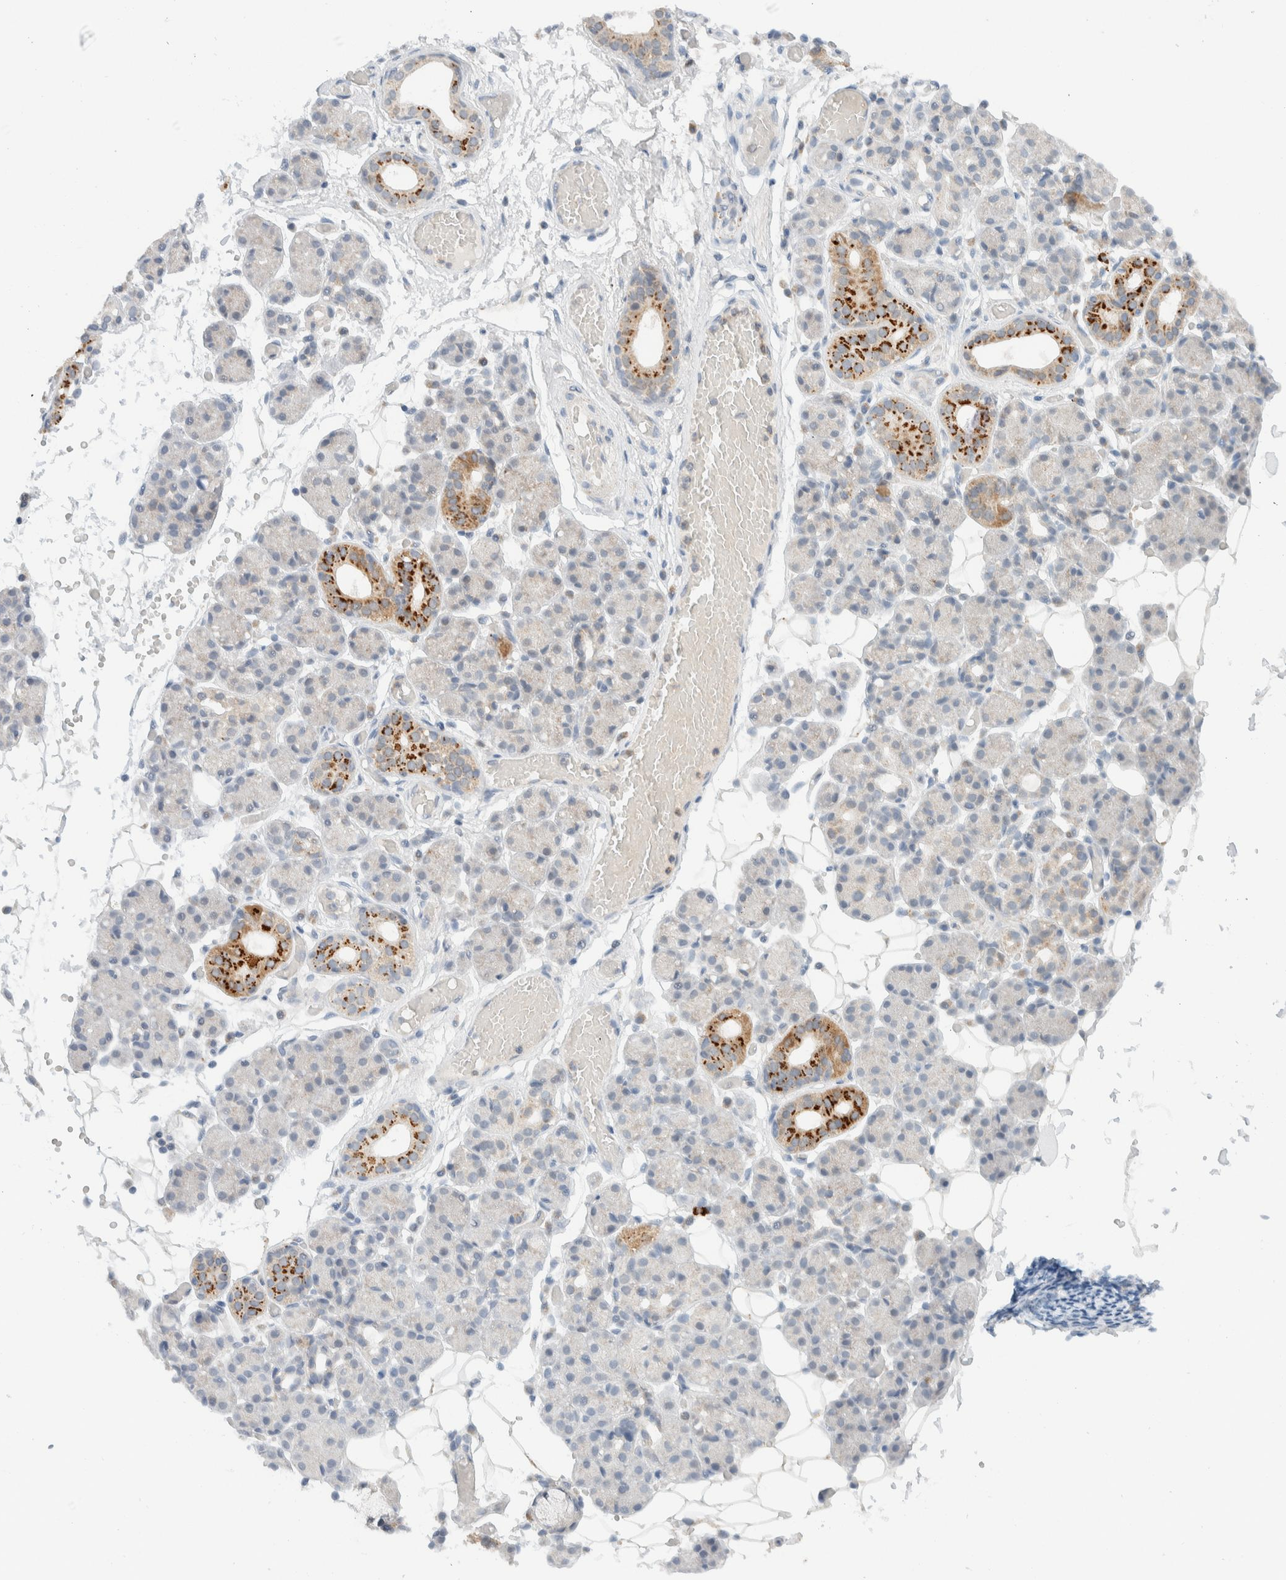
{"staining": {"intensity": "moderate", "quantity": "25%-75%", "location": "cytoplasmic/membranous"}, "tissue": "salivary gland", "cell_type": "Glandular cells", "image_type": "normal", "snomed": [{"axis": "morphology", "description": "Normal tissue, NOS"}, {"axis": "topography", "description": "Salivary gland"}], "caption": "High-power microscopy captured an immunohistochemistry (IHC) histopathology image of benign salivary gland, revealing moderate cytoplasmic/membranous positivity in approximately 25%-75% of glandular cells. Nuclei are stained in blue.", "gene": "MRPL41", "patient": {"sex": "male", "age": 63}}